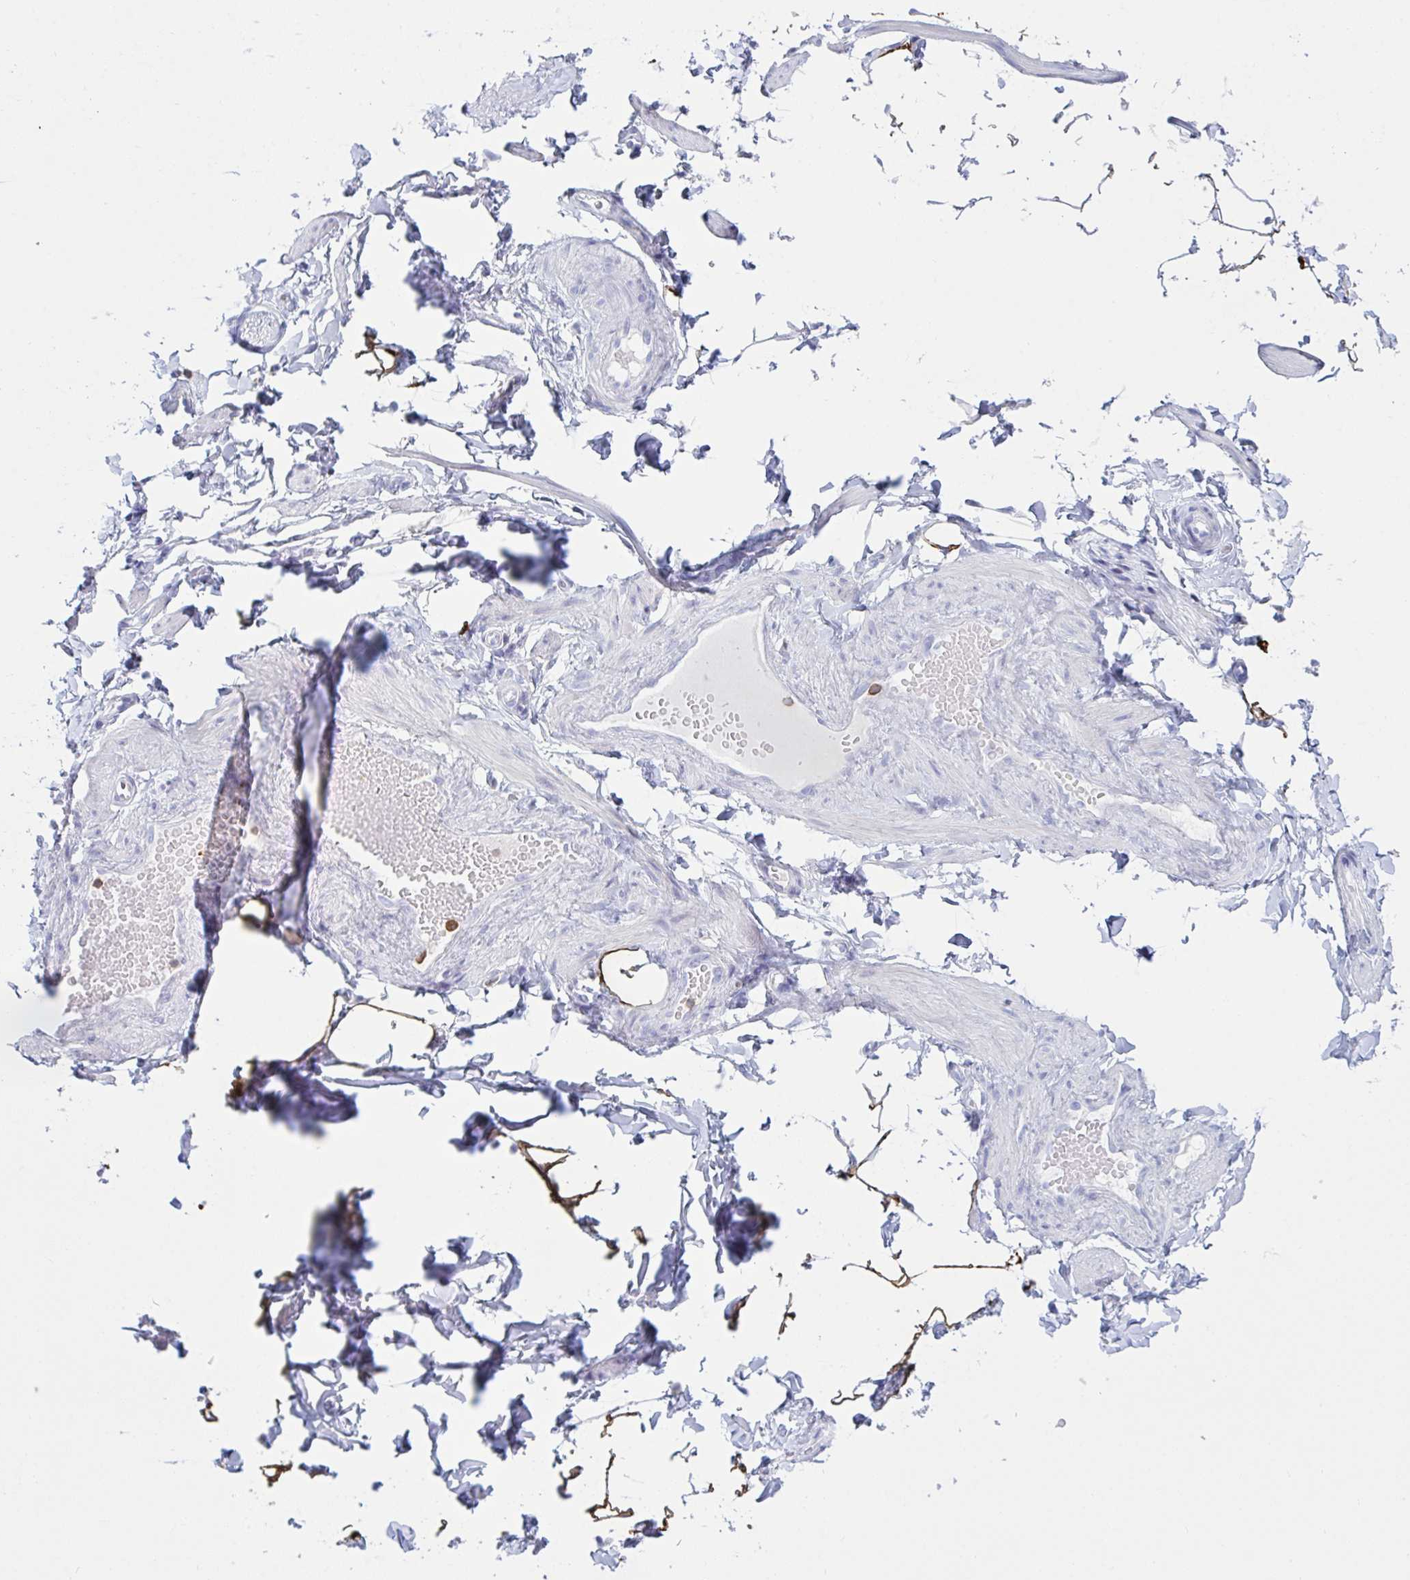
{"staining": {"intensity": "moderate", "quantity": "<25%", "location": "cytoplasmic/membranous"}, "tissue": "adipose tissue", "cell_type": "Adipocytes", "image_type": "normal", "snomed": [{"axis": "morphology", "description": "Normal tissue, NOS"}, {"axis": "topography", "description": "Soft tissue"}, {"axis": "topography", "description": "Adipose tissue"}, {"axis": "topography", "description": "Vascular tissue"}, {"axis": "topography", "description": "Peripheral nerve tissue"}], "caption": "Immunohistochemical staining of benign adipose tissue displays moderate cytoplasmic/membranous protein staining in about <25% of adipocytes. Nuclei are stained in blue.", "gene": "MYO1F", "patient": {"sex": "male", "age": 29}}